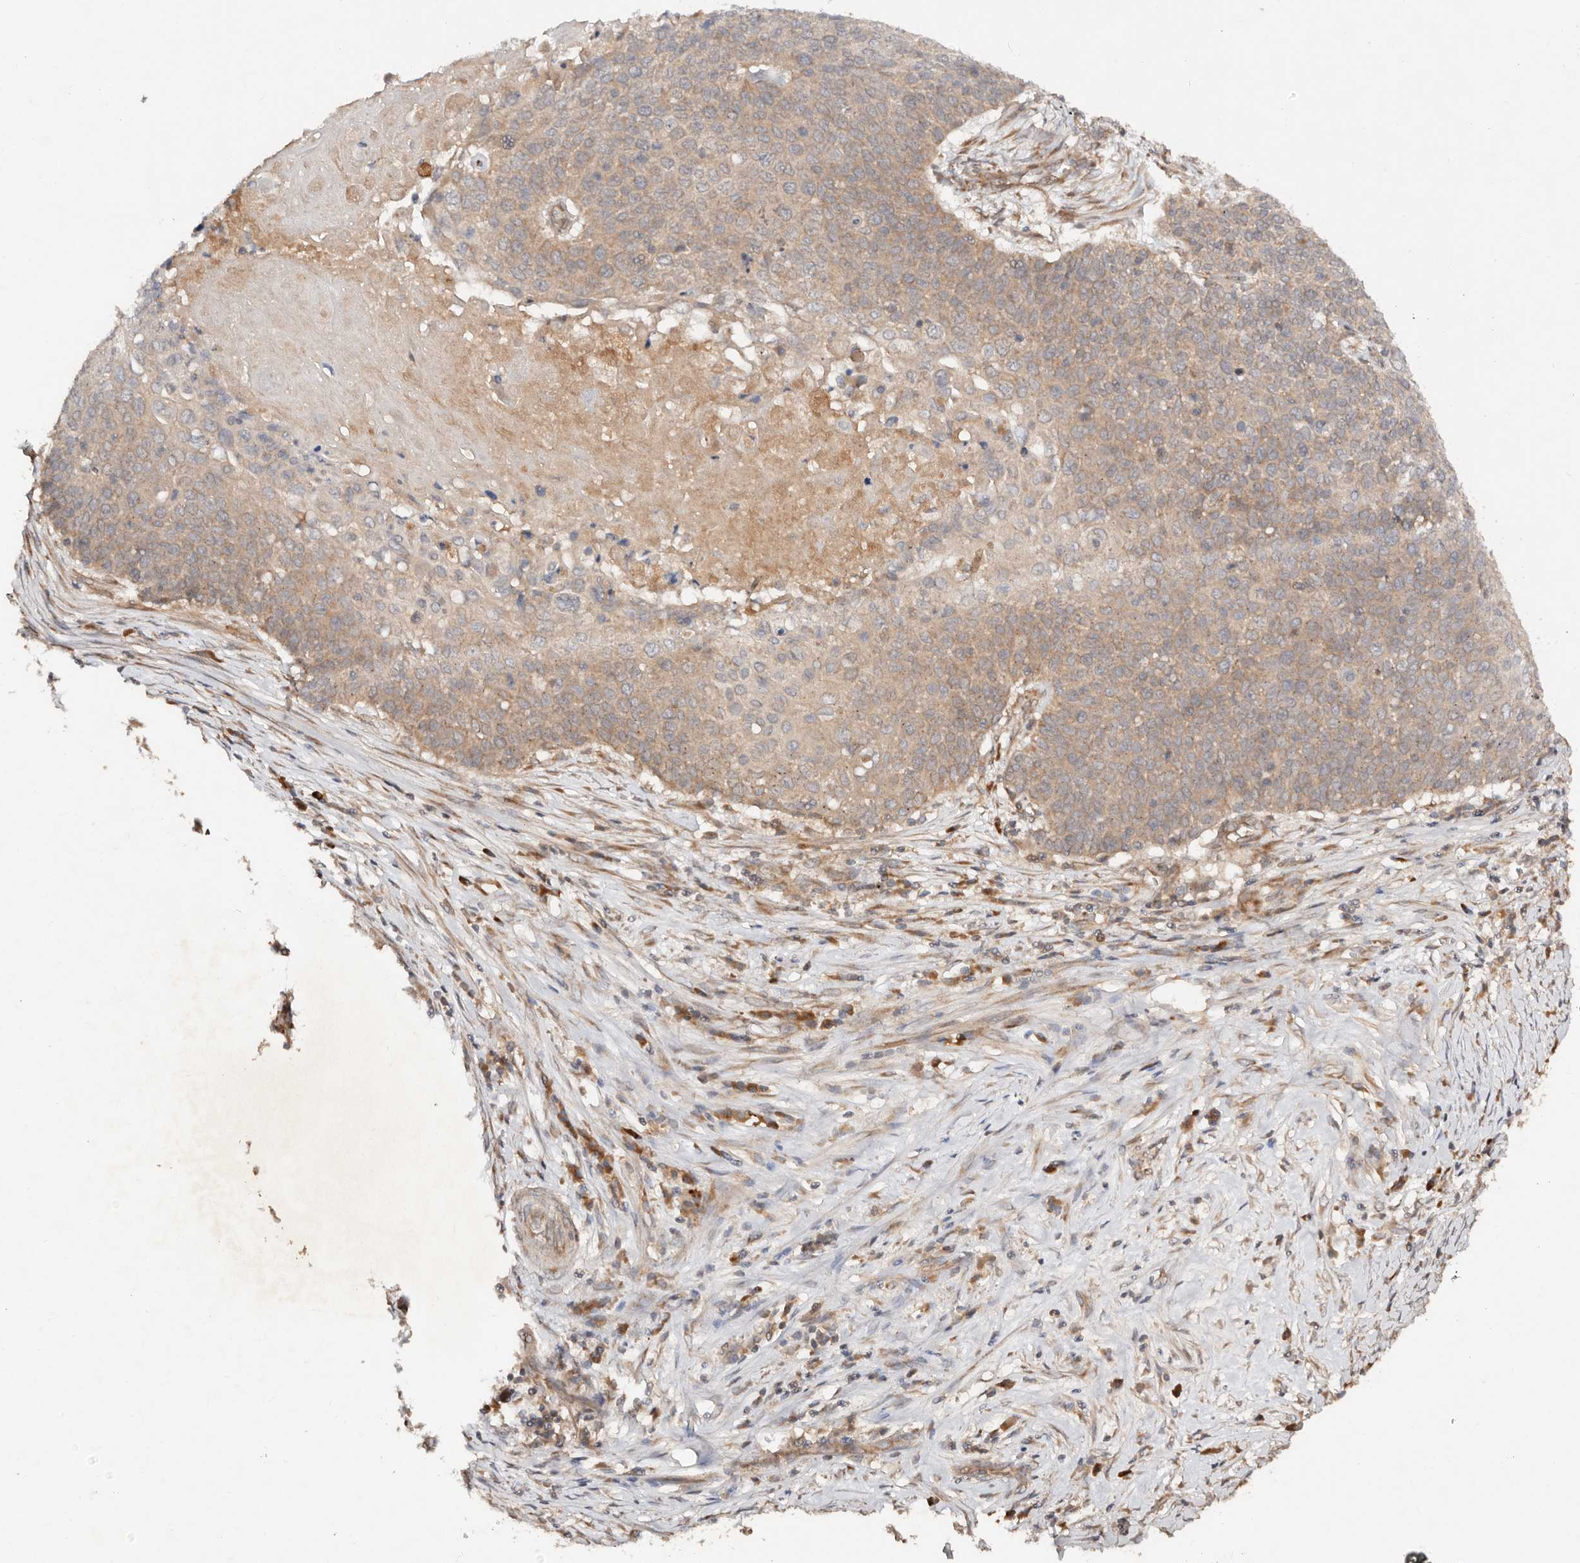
{"staining": {"intensity": "weak", "quantity": "25%-75%", "location": "cytoplasmic/membranous"}, "tissue": "cervical cancer", "cell_type": "Tumor cells", "image_type": "cancer", "snomed": [{"axis": "morphology", "description": "Squamous cell carcinoma, NOS"}, {"axis": "topography", "description": "Cervix"}], "caption": "This is an image of immunohistochemistry staining of cervical cancer (squamous cell carcinoma), which shows weak staining in the cytoplasmic/membranous of tumor cells.", "gene": "DENND11", "patient": {"sex": "female", "age": 39}}